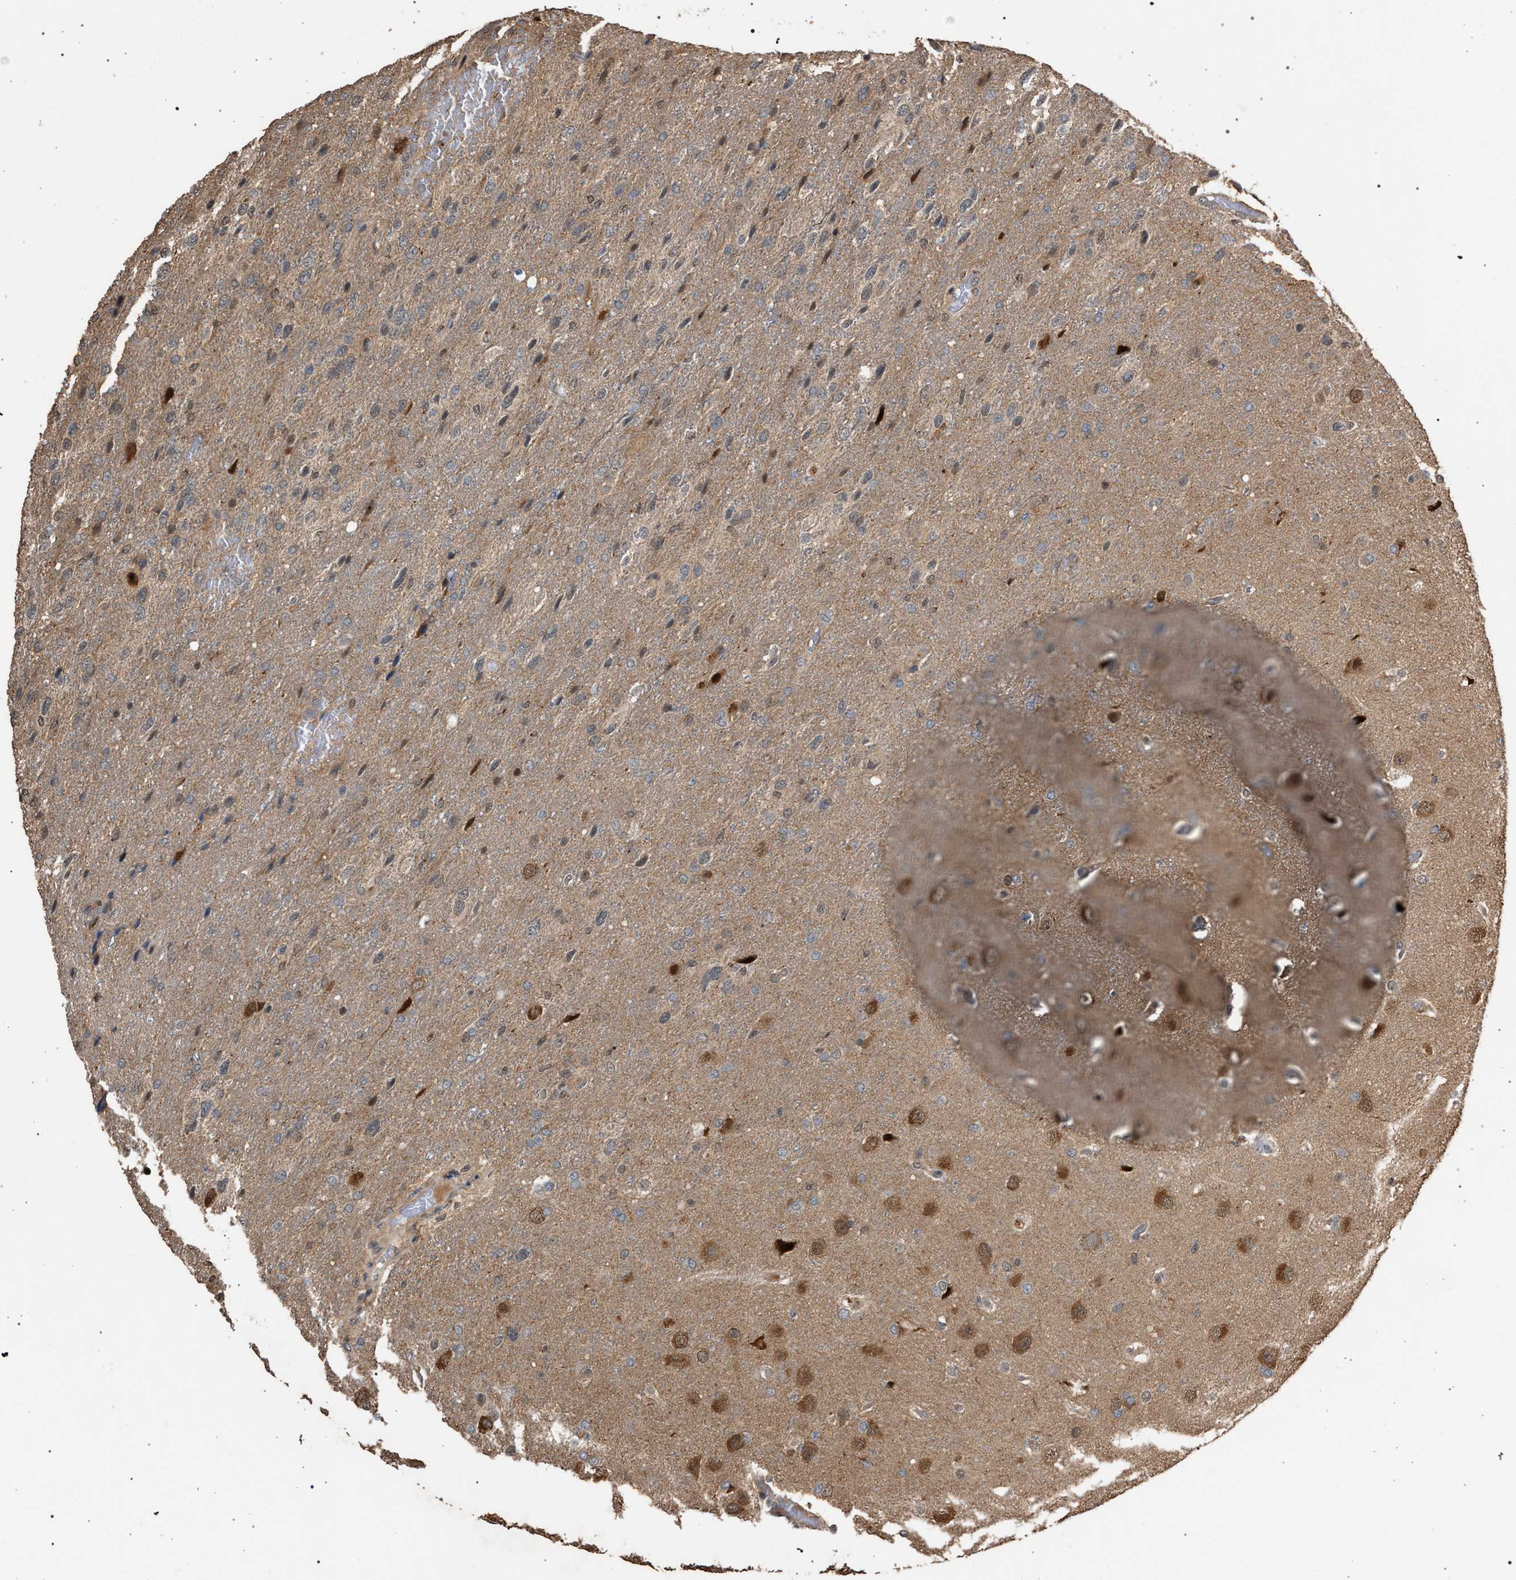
{"staining": {"intensity": "weak", "quantity": "<25%", "location": "cytoplasmic/membranous"}, "tissue": "glioma", "cell_type": "Tumor cells", "image_type": "cancer", "snomed": [{"axis": "morphology", "description": "Glioma, malignant, High grade"}, {"axis": "topography", "description": "Brain"}], "caption": "IHC micrograph of neoplastic tissue: glioma stained with DAB reveals no significant protein positivity in tumor cells. Brightfield microscopy of immunohistochemistry stained with DAB (brown) and hematoxylin (blue), captured at high magnification.", "gene": "NAA35", "patient": {"sex": "female", "age": 58}}